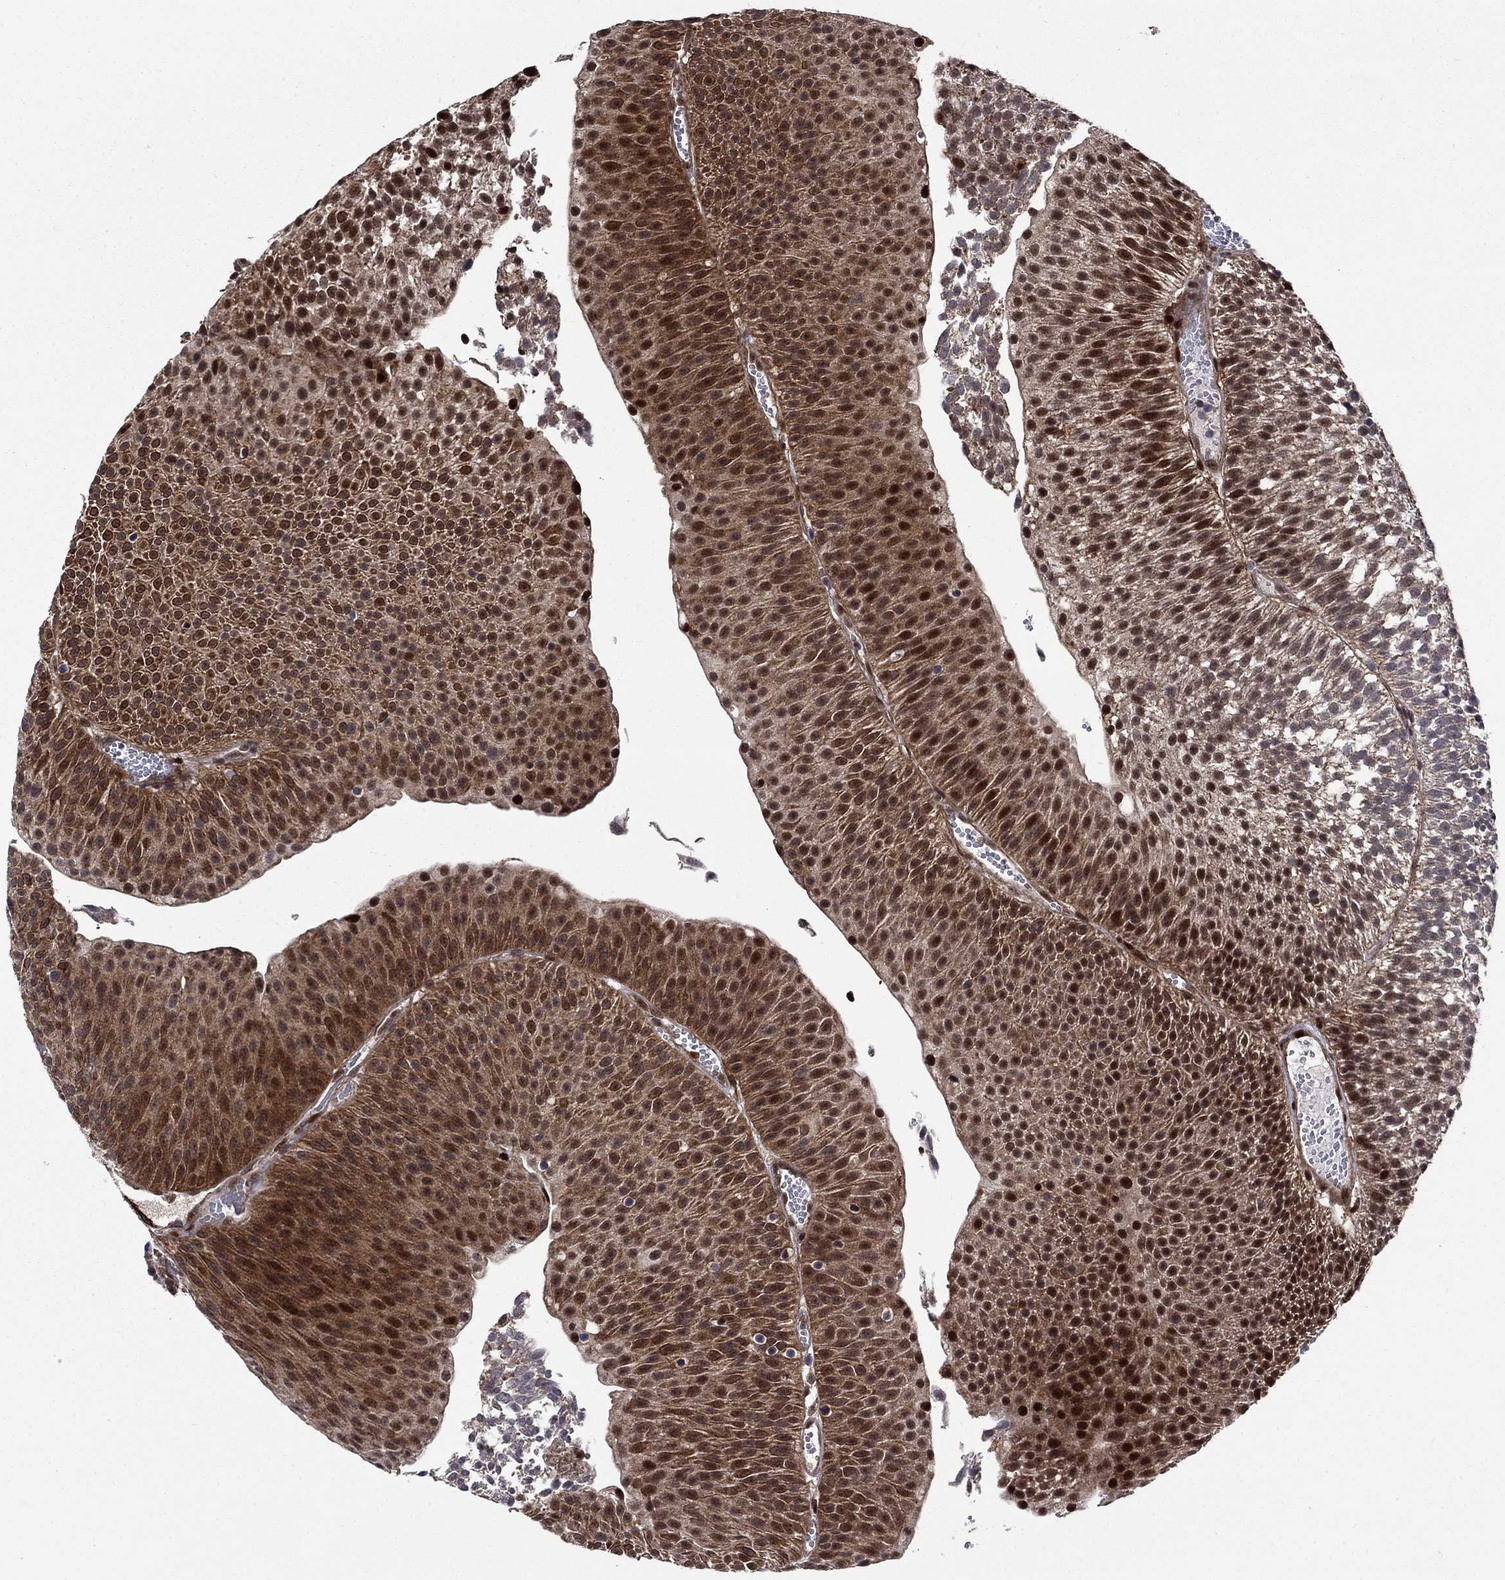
{"staining": {"intensity": "strong", "quantity": "25%-75%", "location": "cytoplasmic/membranous,nuclear"}, "tissue": "urothelial cancer", "cell_type": "Tumor cells", "image_type": "cancer", "snomed": [{"axis": "morphology", "description": "Urothelial carcinoma, Low grade"}, {"axis": "topography", "description": "Urinary bladder"}], "caption": "Protein analysis of urothelial carcinoma (low-grade) tissue reveals strong cytoplasmic/membranous and nuclear expression in approximately 25%-75% of tumor cells.", "gene": "AGTPBP1", "patient": {"sex": "male", "age": 65}}